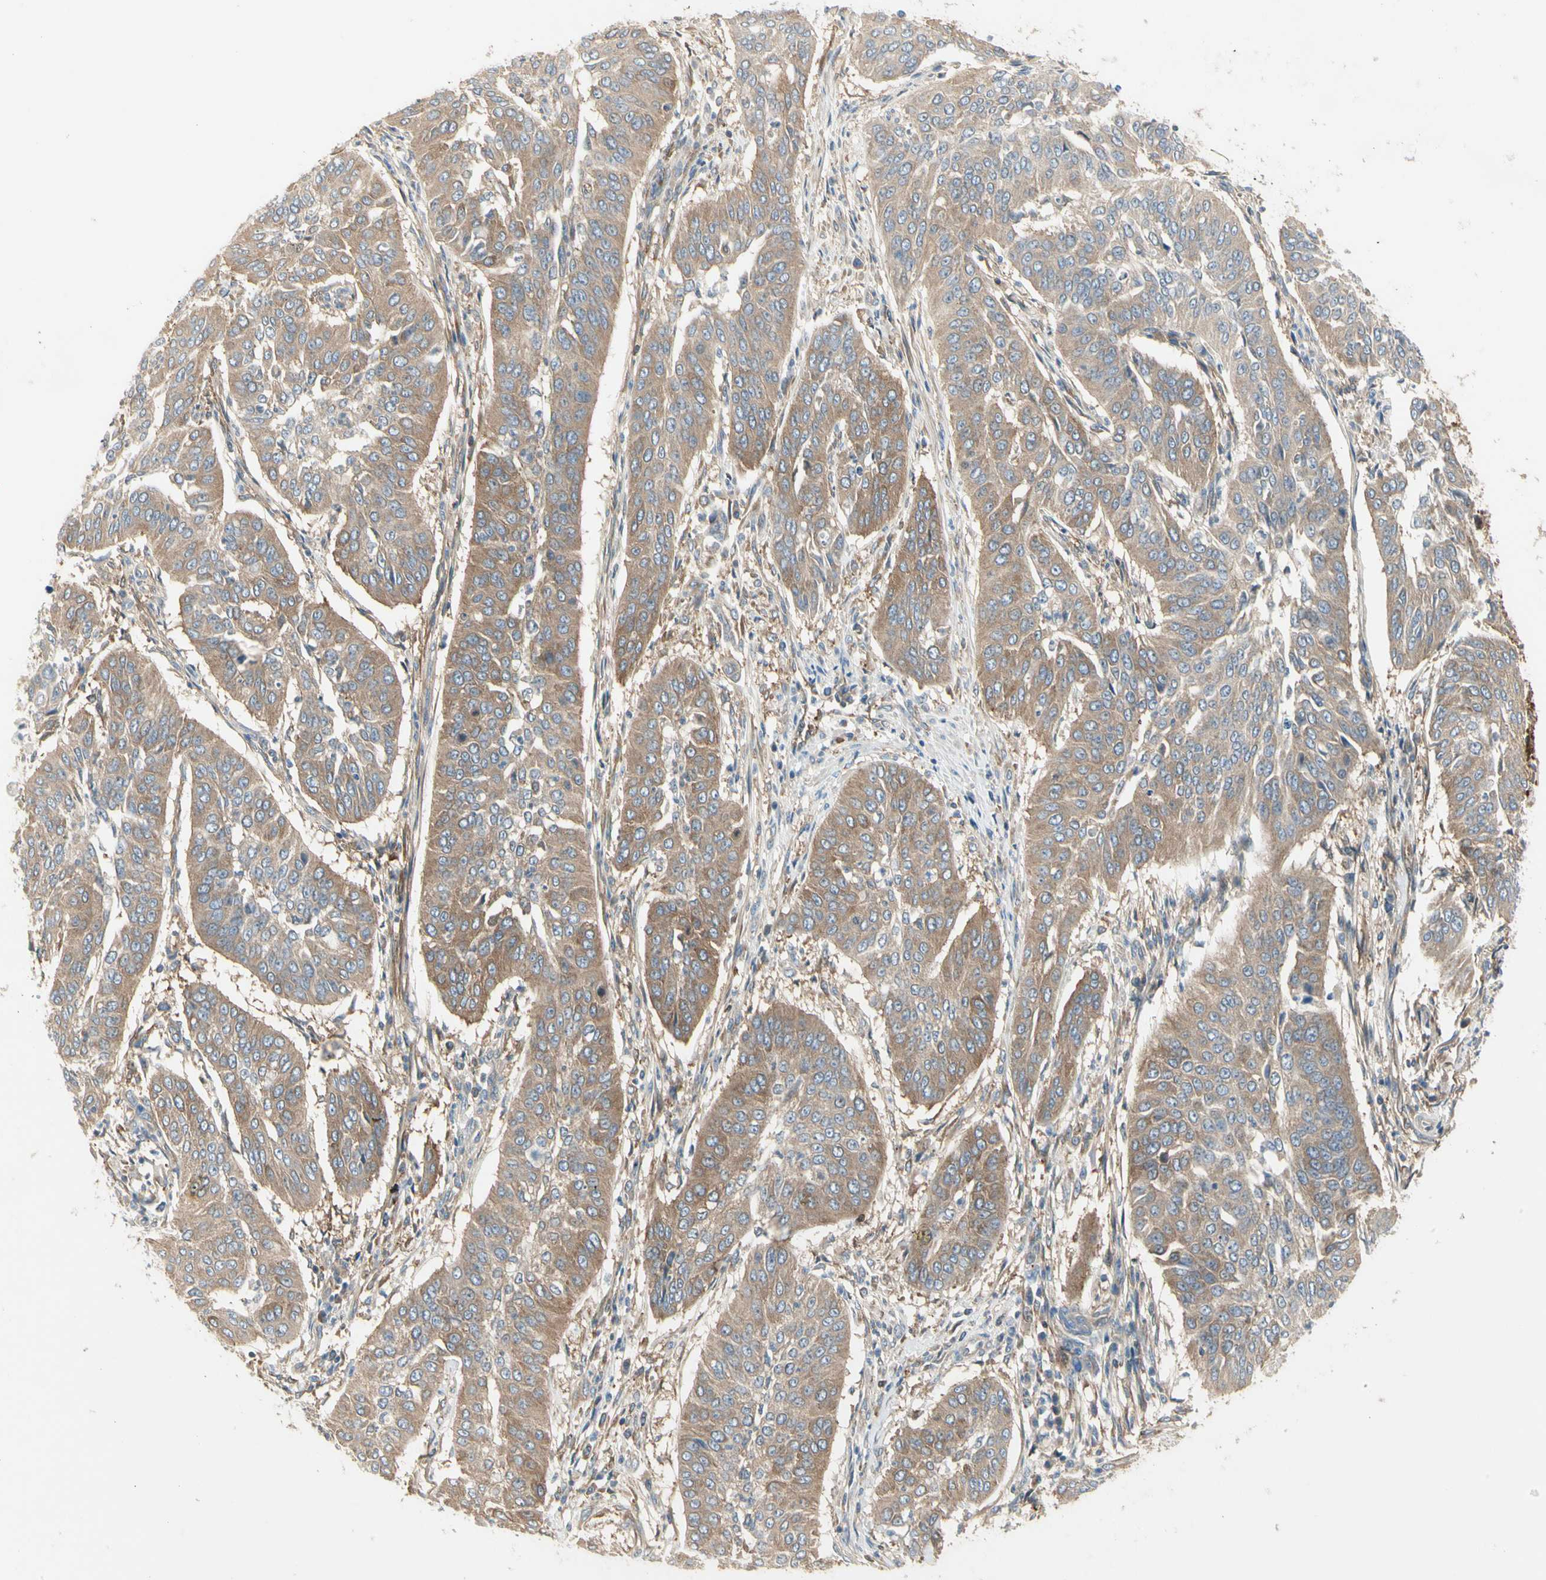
{"staining": {"intensity": "moderate", "quantity": ">75%", "location": "cytoplasmic/membranous"}, "tissue": "cervical cancer", "cell_type": "Tumor cells", "image_type": "cancer", "snomed": [{"axis": "morphology", "description": "Normal tissue, NOS"}, {"axis": "morphology", "description": "Squamous cell carcinoma, NOS"}, {"axis": "topography", "description": "Cervix"}], "caption": "IHC staining of cervical squamous cell carcinoma, which shows medium levels of moderate cytoplasmic/membranous staining in approximately >75% of tumor cells indicating moderate cytoplasmic/membranous protein staining. The staining was performed using DAB (3,3'-diaminobenzidine) (brown) for protein detection and nuclei were counterstained in hematoxylin (blue).", "gene": "NFKB2", "patient": {"sex": "female", "age": 39}}